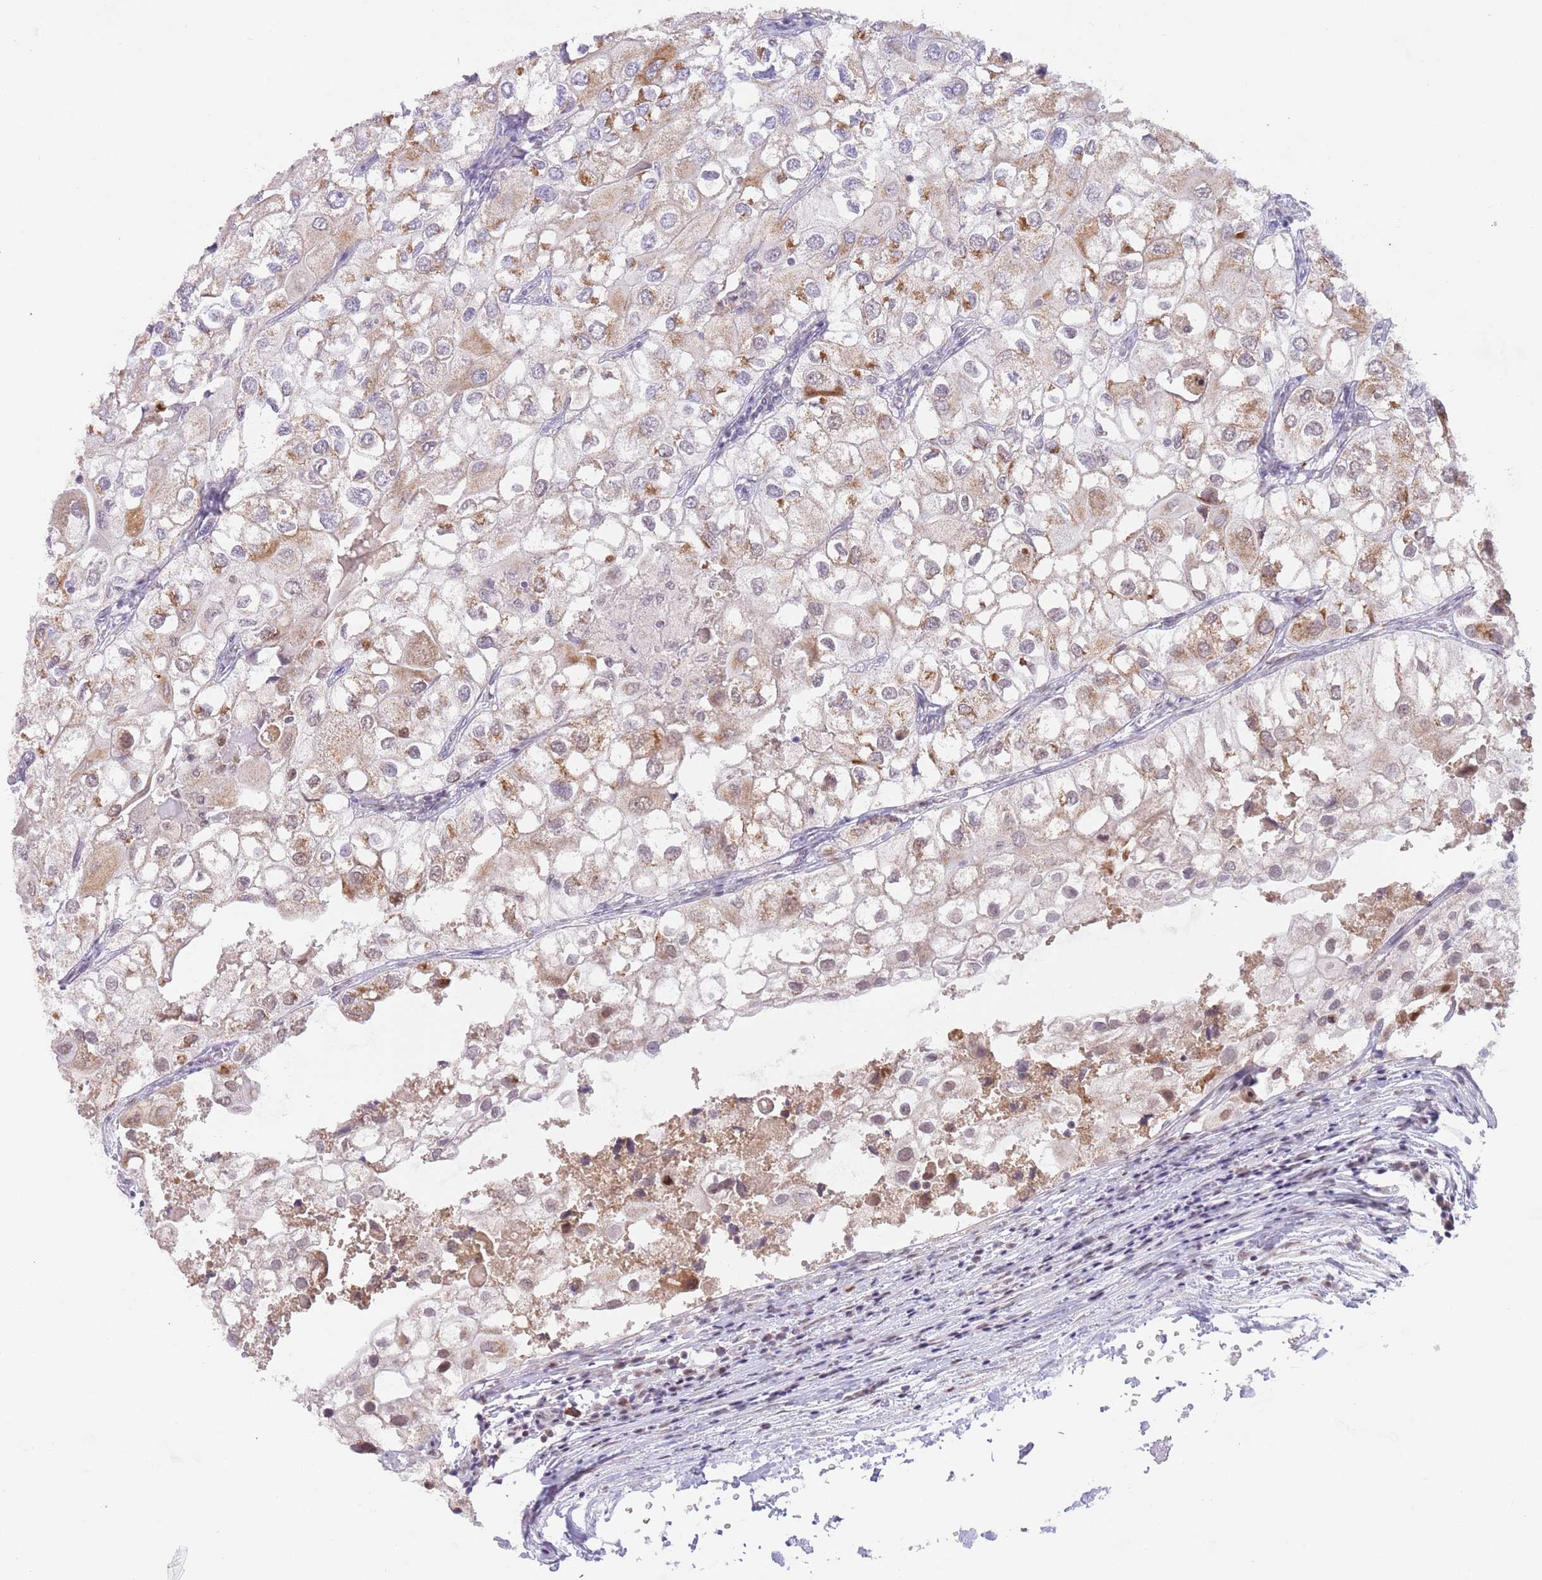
{"staining": {"intensity": "moderate", "quantity": "<25%", "location": "cytoplasmic/membranous"}, "tissue": "urothelial cancer", "cell_type": "Tumor cells", "image_type": "cancer", "snomed": [{"axis": "morphology", "description": "Urothelial carcinoma, High grade"}, {"axis": "topography", "description": "Urinary bladder"}], "caption": "A brown stain labels moderate cytoplasmic/membranous positivity of a protein in urothelial carcinoma (high-grade) tumor cells.", "gene": "TIMM13", "patient": {"sex": "male", "age": 64}}